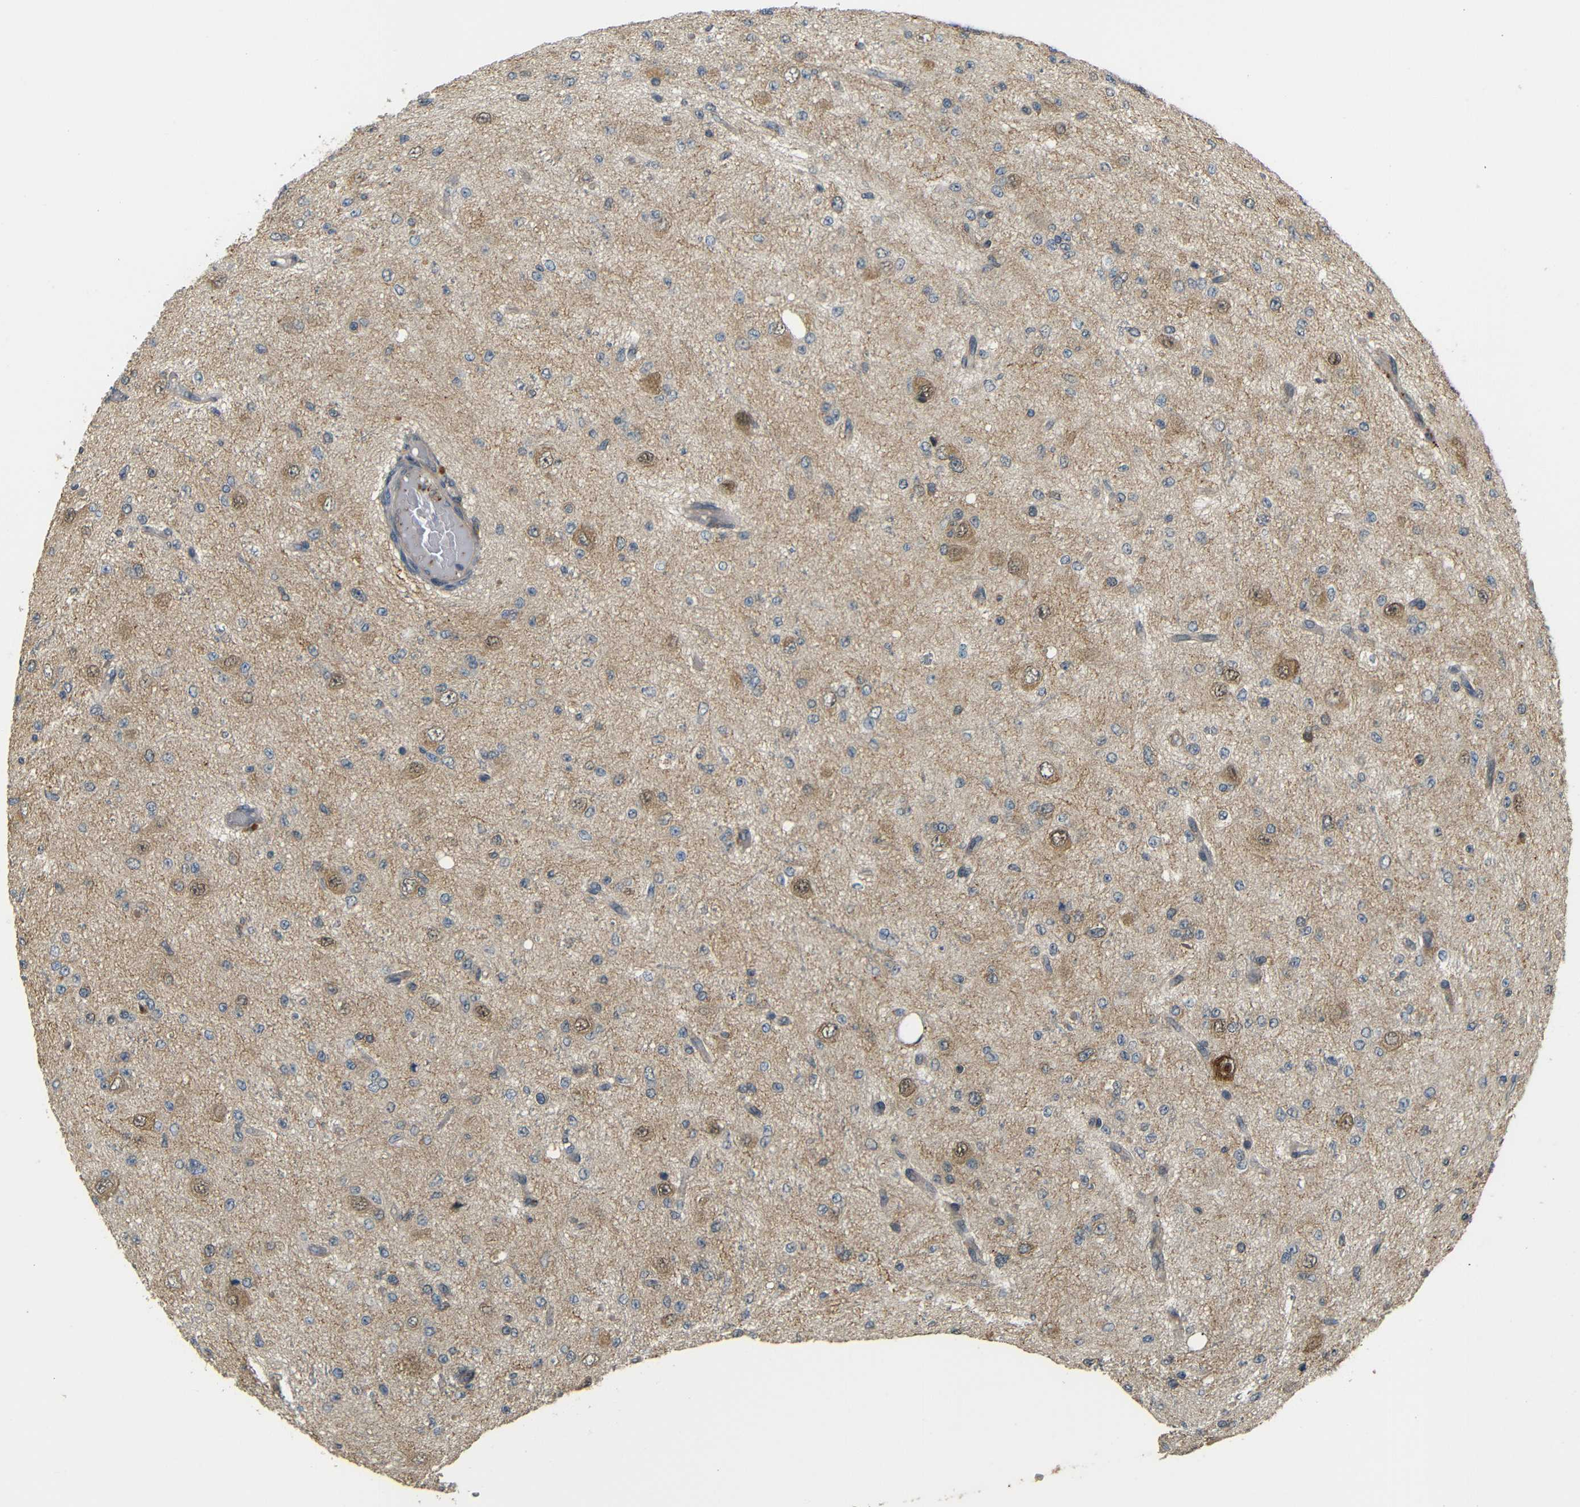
{"staining": {"intensity": "weak", "quantity": "25%-75%", "location": "cytoplasmic/membranous"}, "tissue": "glioma", "cell_type": "Tumor cells", "image_type": "cancer", "snomed": [{"axis": "morphology", "description": "Glioma, malignant, High grade"}, {"axis": "topography", "description": "pancreas cauda"}], "caption": "The photomicrograph shows a brown stain indicating the presence of a protein in the cytoplasmic/membranous of tumor cells in malignant glioma (high-grade).", "gene": "EPHB2", "patient": {"sex": "male", "age": 60}}